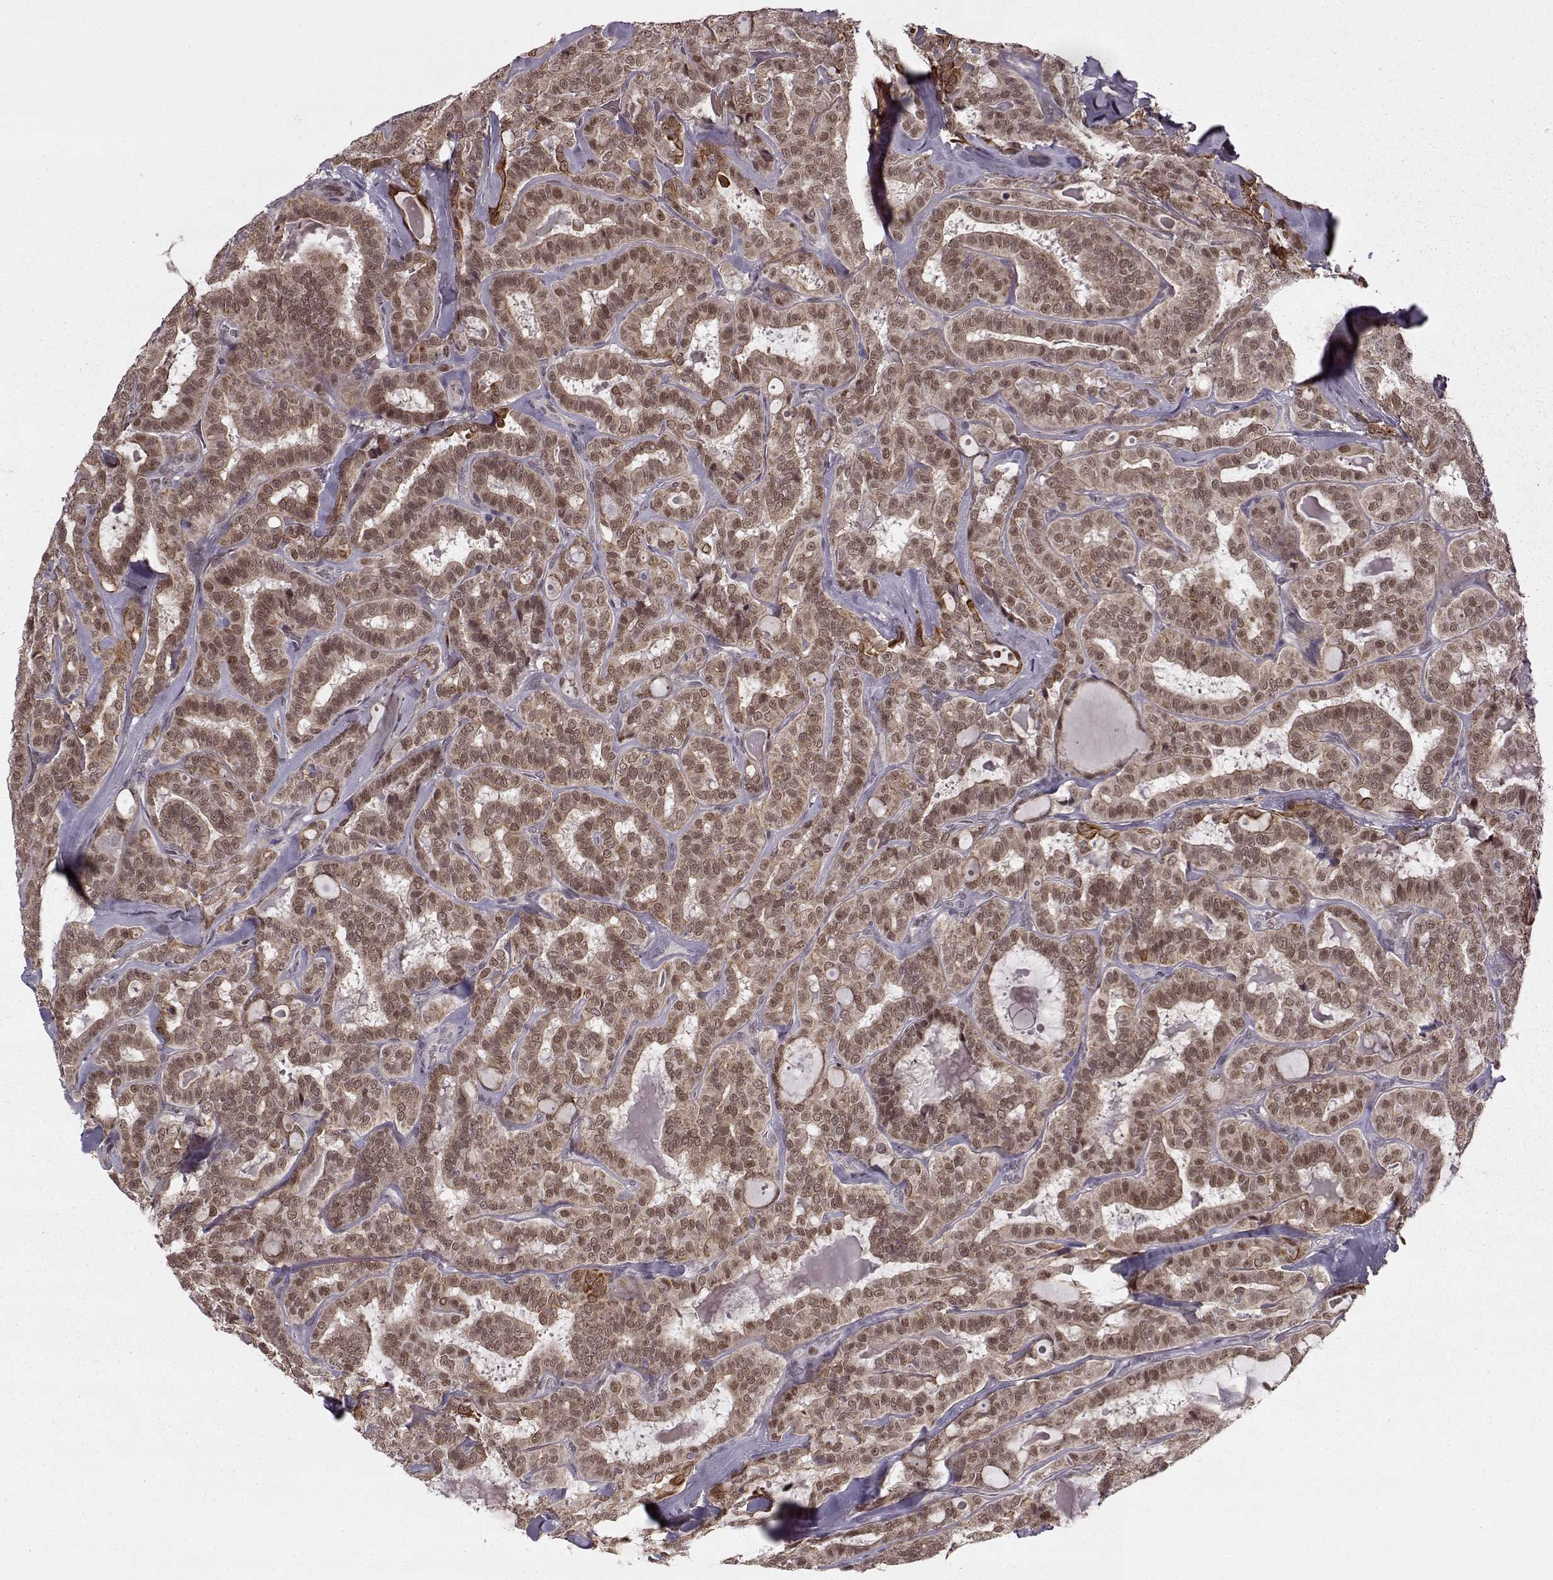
{"staining": {"intensity": "strong", "quantity": "<25%", "location": "cytoplasmic/membranous"}, "tissue": "thyroid cancer", "cell_type": "Tumor cells", "image_type": "cancer", "snomed": [{"axis": "morphology", "description": "Papillary adenocarcinoma, NOS"}, {"axis": "topography", "description": "Thyroid gland"}], "caption": "This histopathology image displays thyroid cancer stained with IHC to label a protein in brown. The cytoplasmic/membranous of tumor cells show strong positivity for the protein. Nuclei are counter-stained blue.", "gene": "DENND4B", "patient": {"sex": "female", "age": 39}}